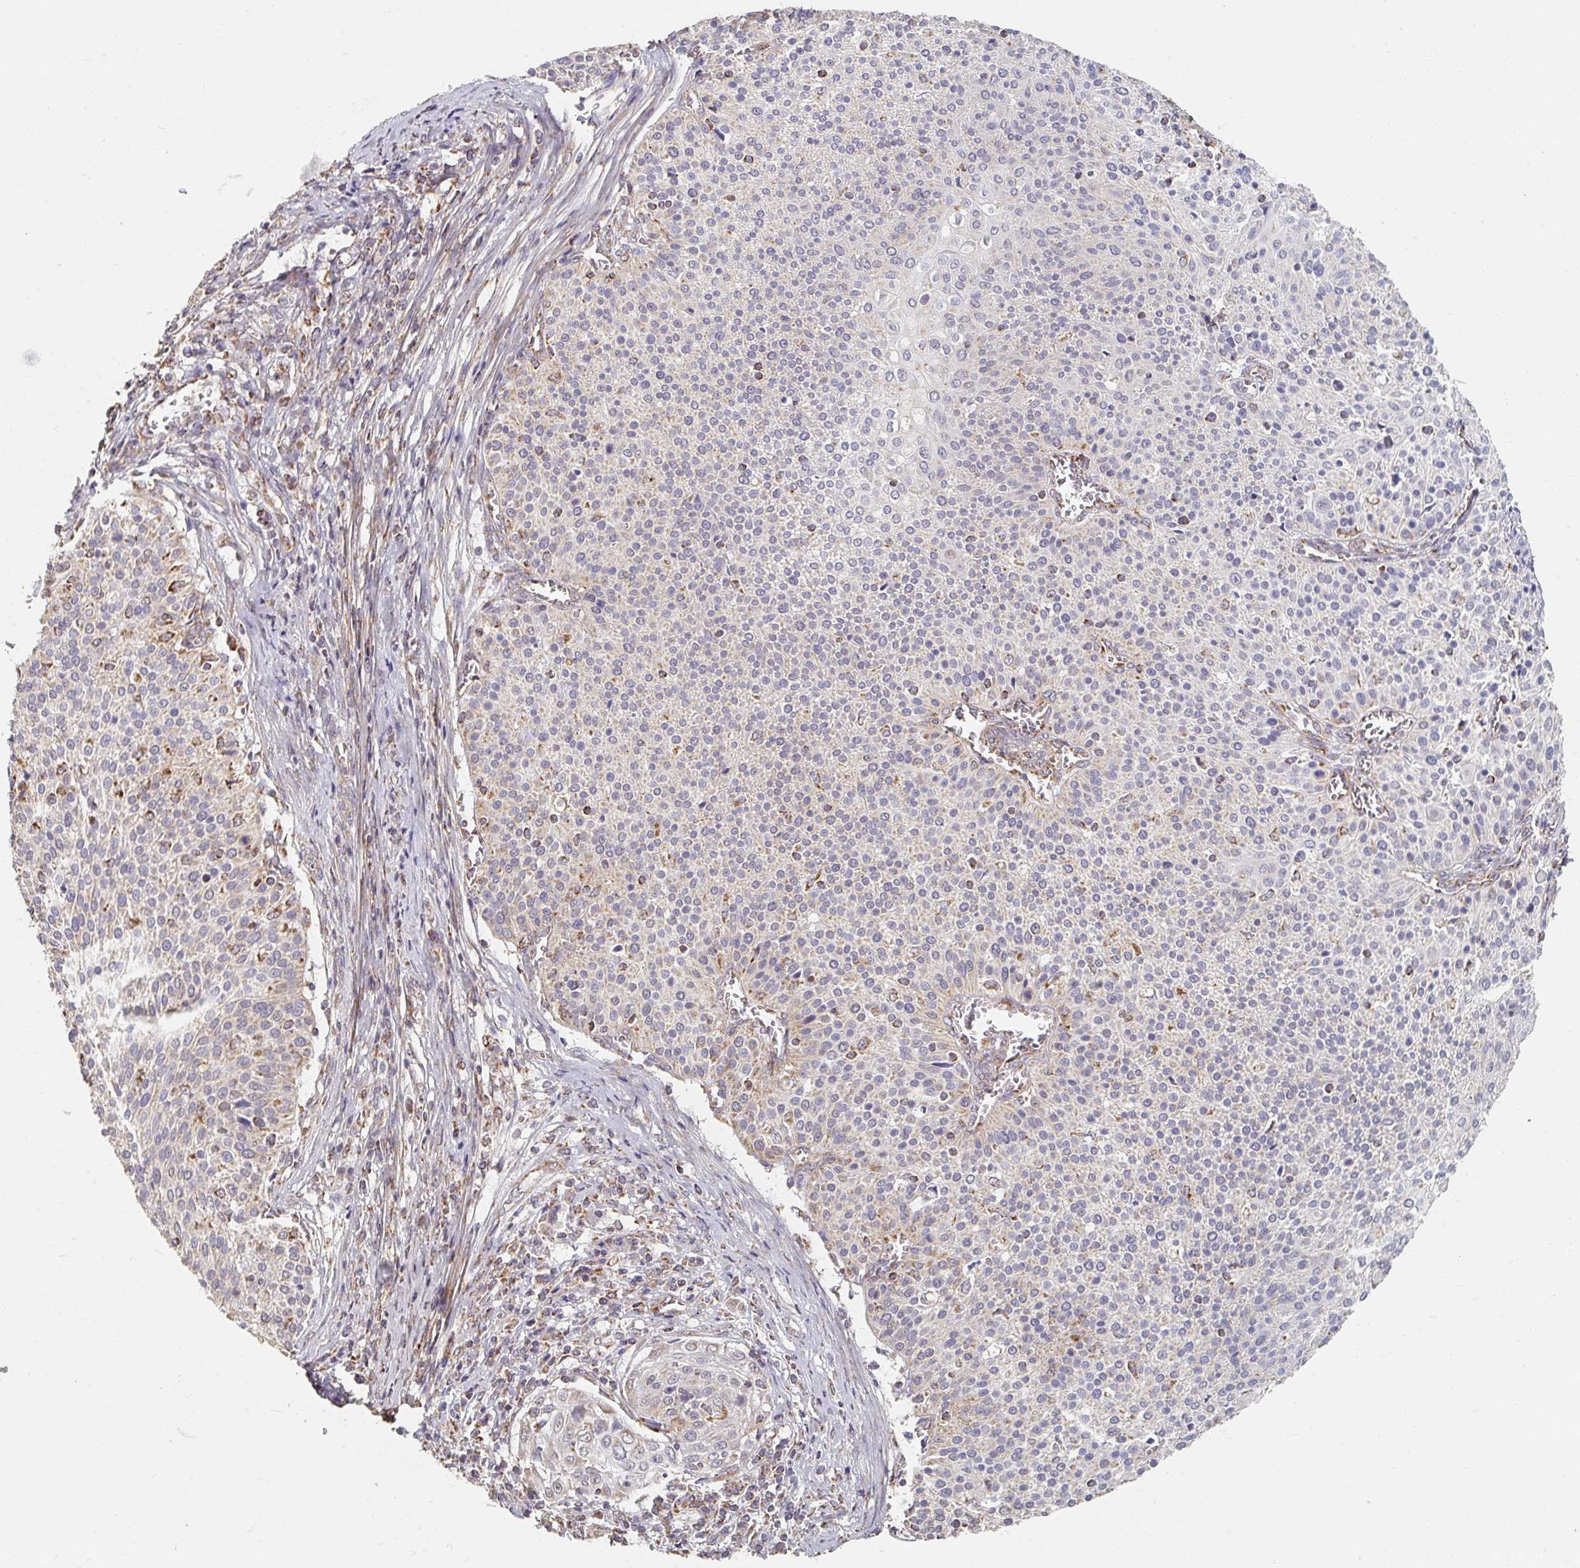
{"staining": {"intensity": "weak", "quantity": "<25%", "location": "cytoplasmic/membranous"}, "tissue": "cervical cancer", "cell_type": "Tumor cells", "image_type": "cancer", "snomed": [{"axis": "morphology", "description": "Squamous cell carcinoma, NOS"}, {"axis": "topography", "description": "Cervix"}], "caption": "Tumor cells are negative for protein expression in human cervical cancer.", "gene": "MAVS", "patient": {"sex": "female", "age": 31}}